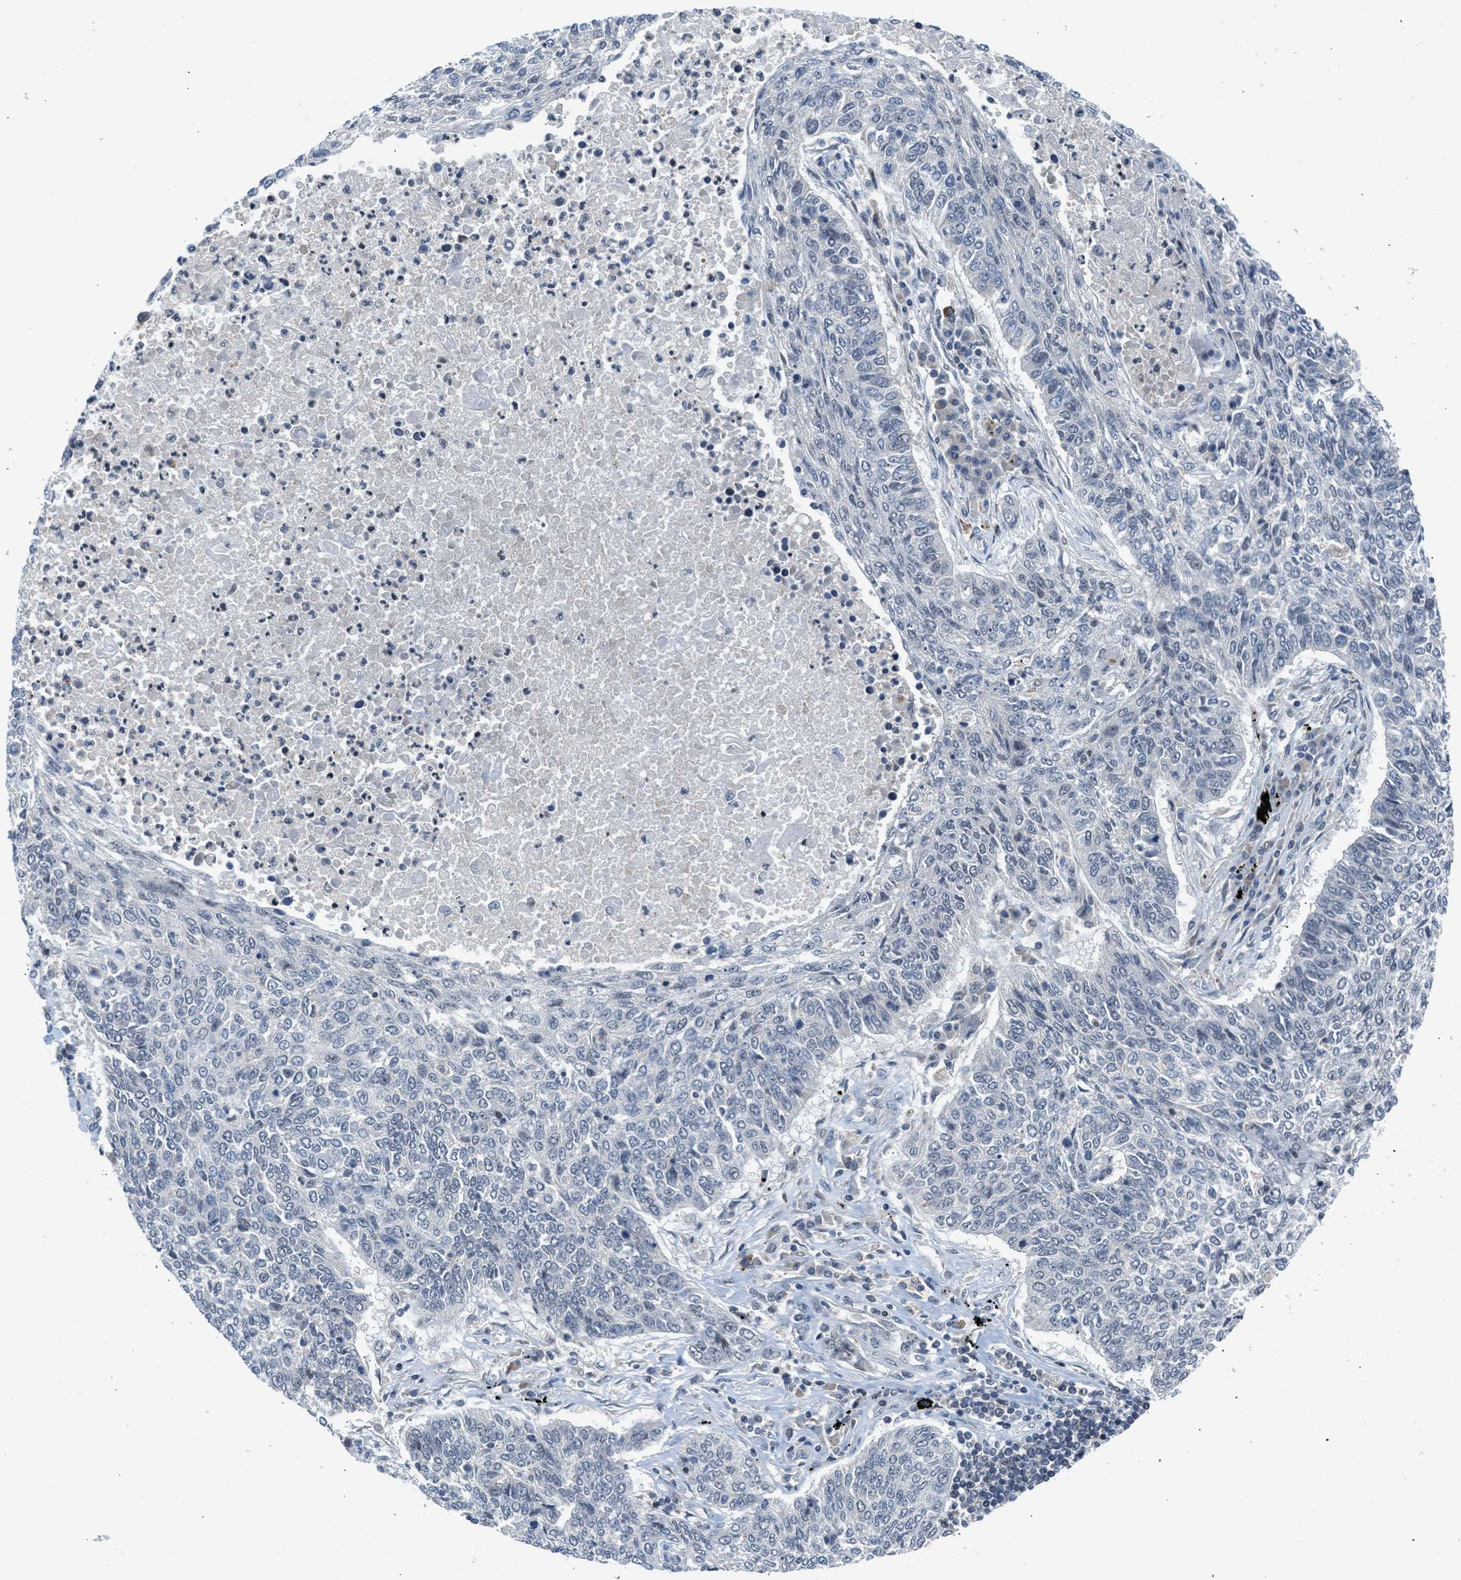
{"staining": {"intensity": "negative", "quantity": "none", "location": "none"}, "tissue": "lung cancer", "cell_type": "Tumor cells", "image_type": "cancer", "snomed": [{"axis": "morphology", "description": "Normal tissue, NOS"}, {"axis": "morphology", "description": "Squamous cell carcinoma, NOS"}, {"axis": "topography", "description": "Cartilage tissue"}, {"axis": "topography", "description": "Bronchus"}, {"axis": "topography", "description": "Lung"}], "caption": "An image of human lung cancer (squamous cell carcinoma) is negative for staining in tumor cells.", "gene": "TTBK2", "patient": {"sex": "female", "age": 49}}